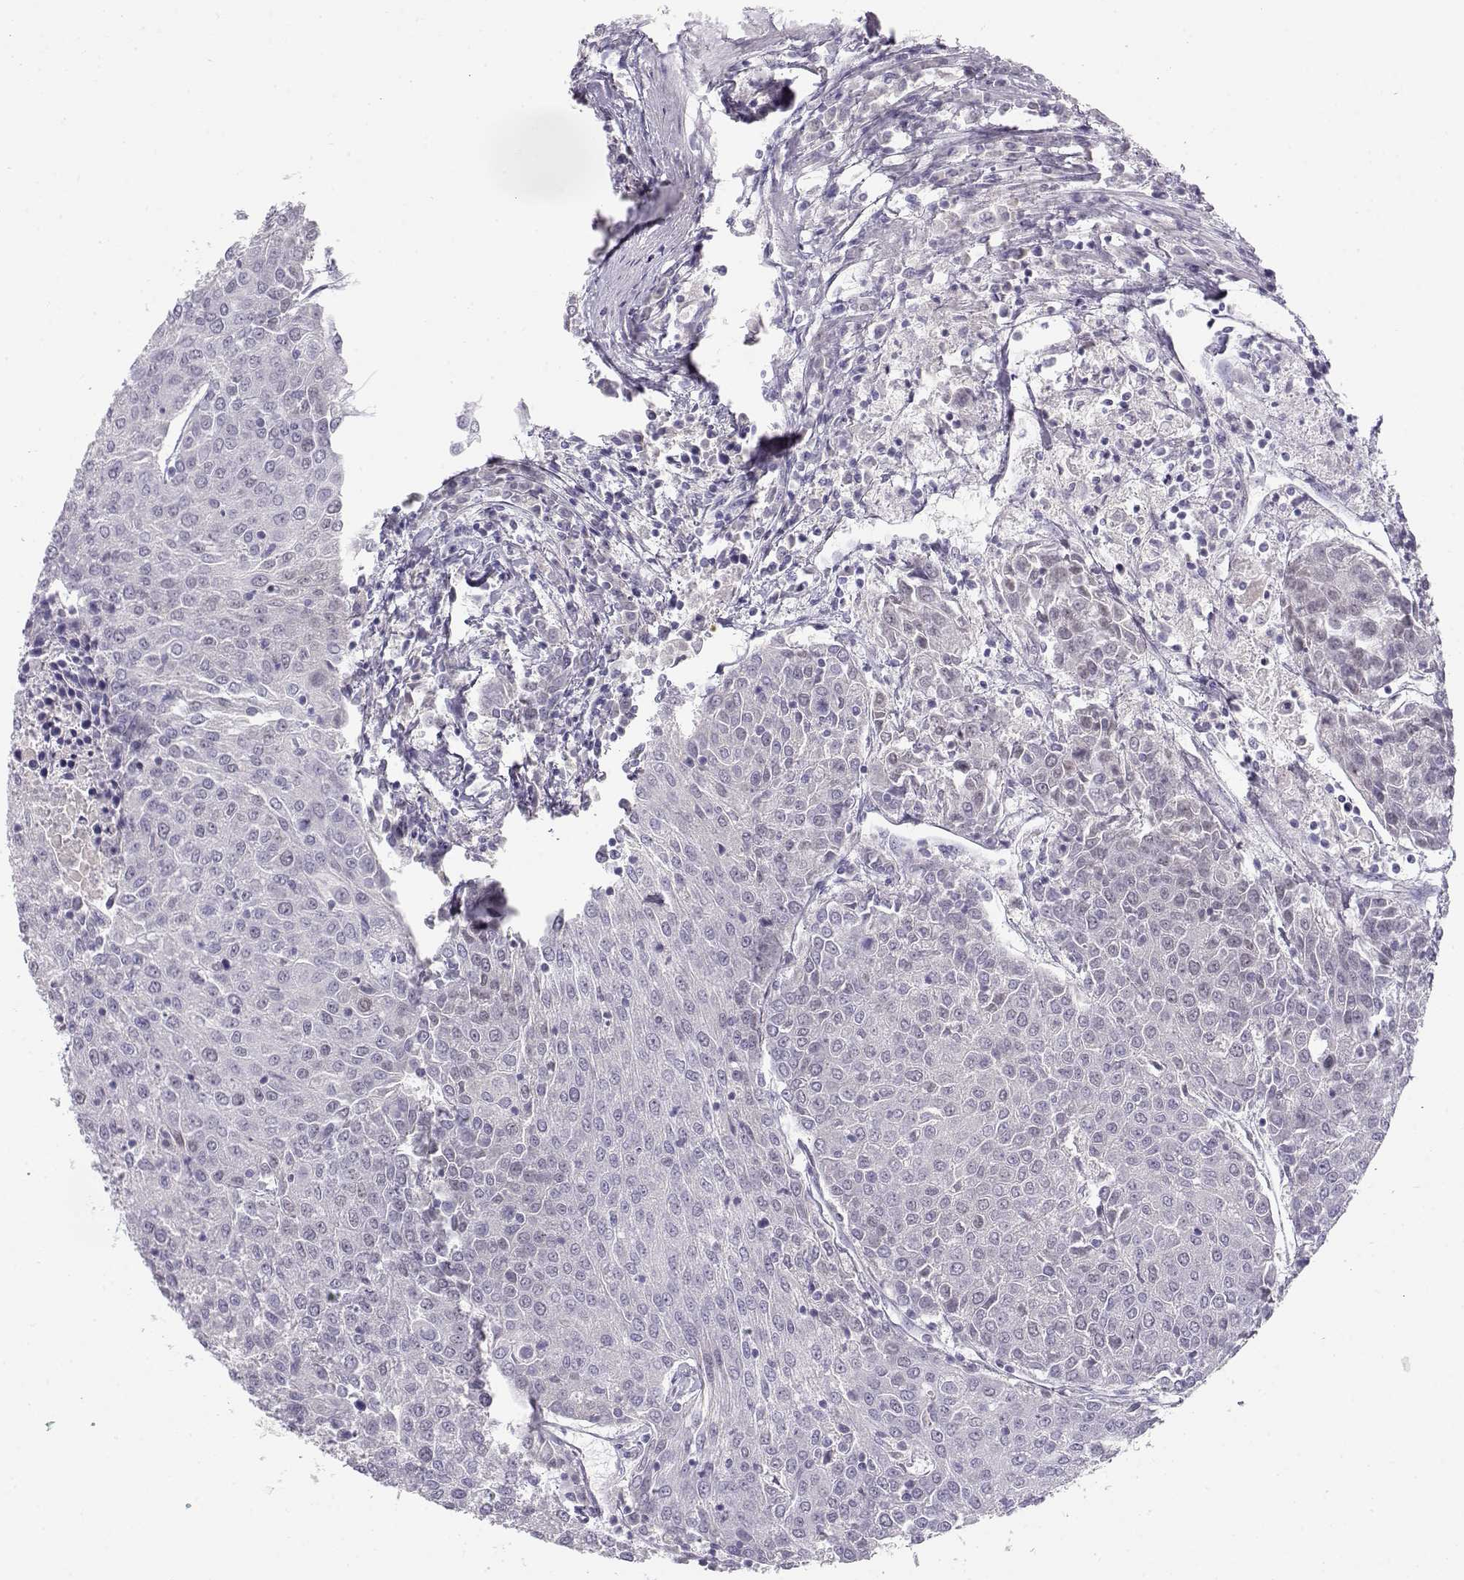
{"staining": {"intensity": "negative", "quantity": "none", "location": "none"}, "tissue": "urothelial cancer", "cell_type": "Tumor cells", "image_type": "cancer", "snomed": [{"axis": "morphology", "description": "Urothelial carcinoma, High grade"}, {"axis": "topography", "description": "Urinary bladder"}], "caption": "A high-resolution image shows immunohistochemistry (IHC) staining of urothelial cancer, which exhibits no significant staining in tumor cells.", "gene": "OPN5", "patient": {"sex": "female", "age": 85}}